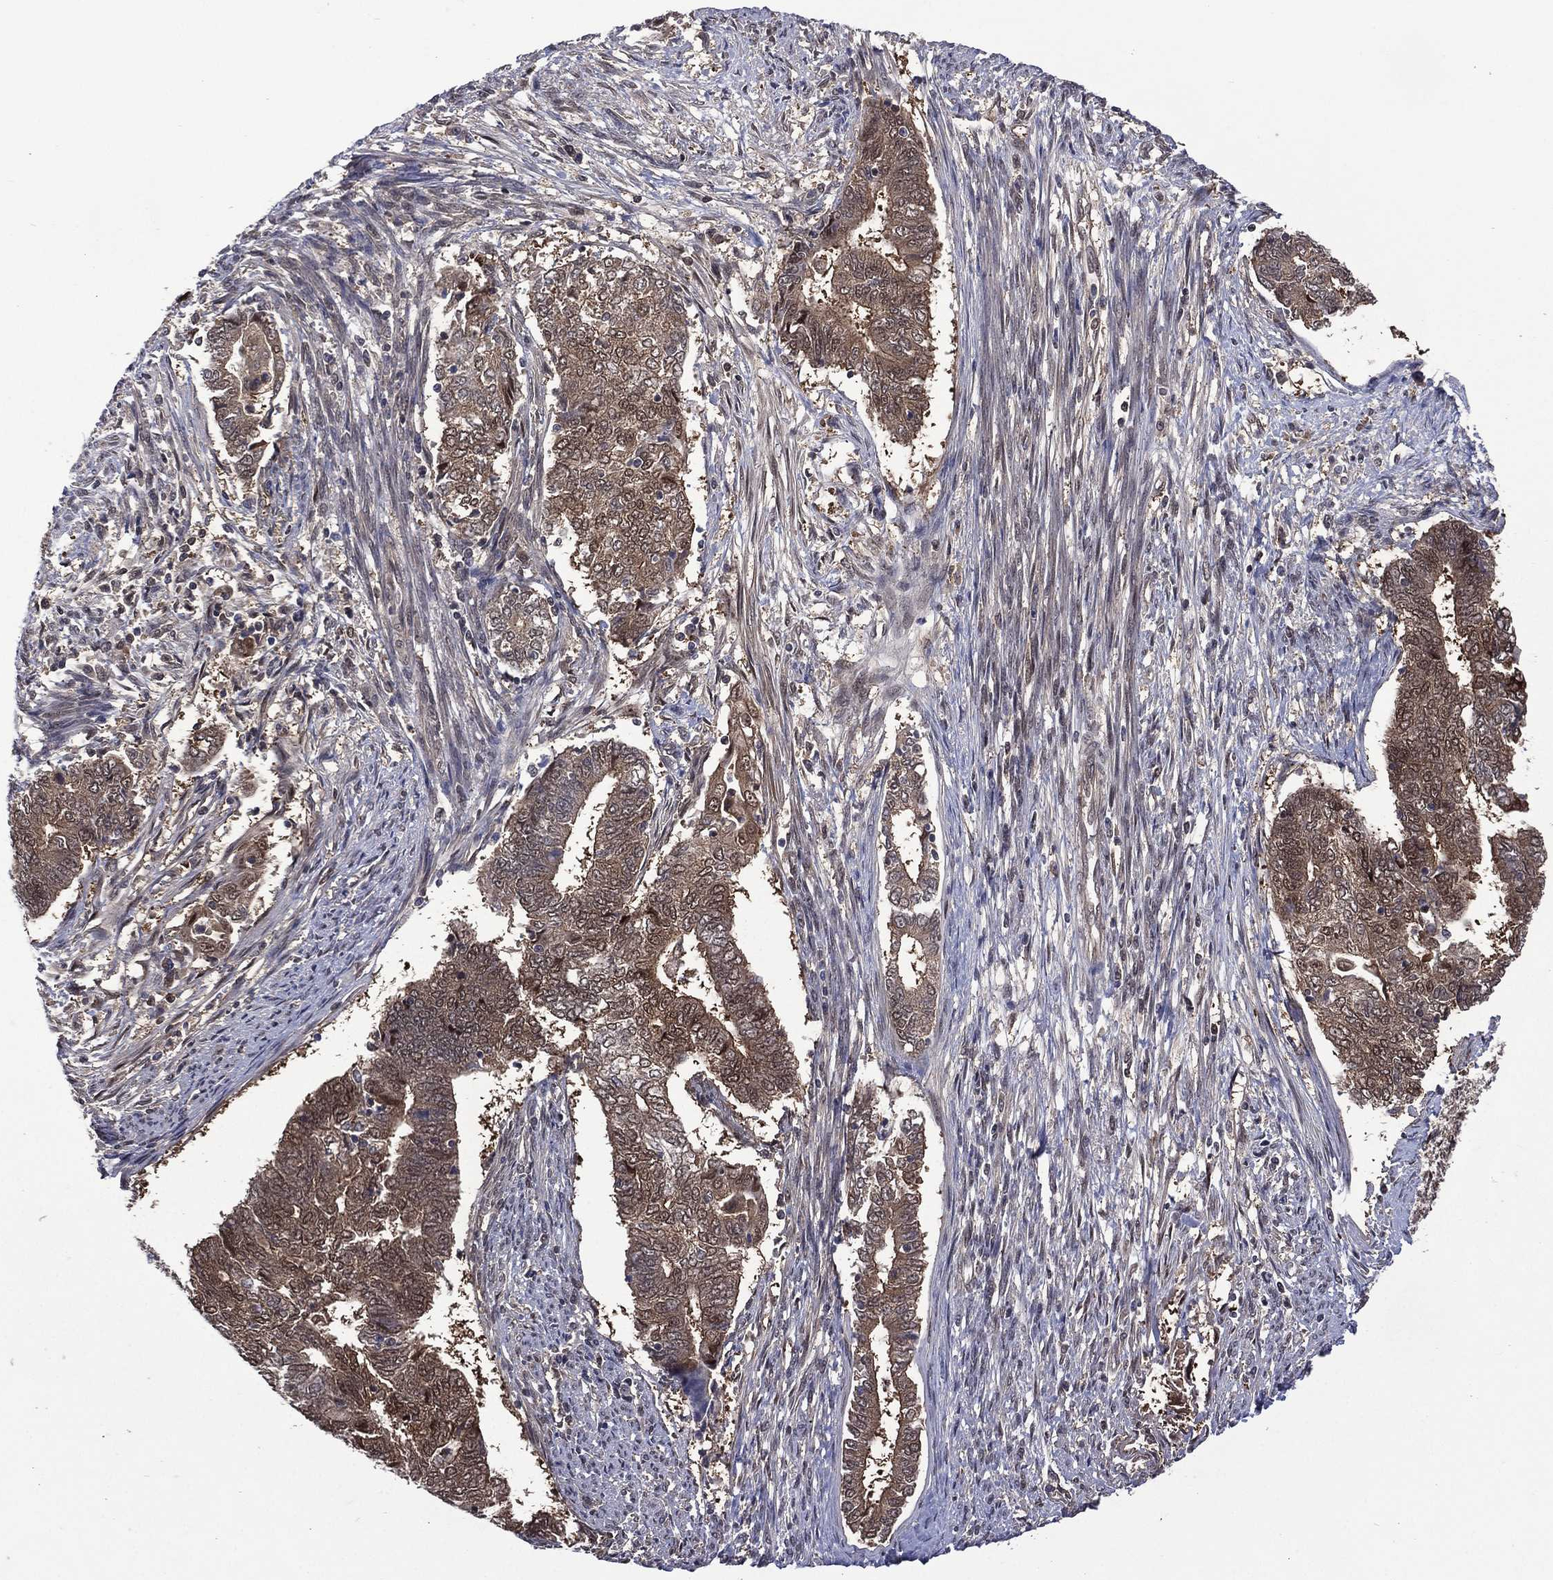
{"staining": {"intensity": "moderate", "quantity": "25%-75%", "location": "cytoplasmic/membranous"}, "tissue": "endometrial cancer", "cell_type": "Tumor cells", "image_type": "cancer", "snomed": [{"axis": "morphology", "description": "Adenocarcinoma, NOS"}, {"axis": "topography", "description": "Endometrium"}], "caption": "This is an image of immunohistochemistry staining of endometrial cancer (adenocarcinoma), which shows moderate positivity in the cytoplasmic/membranous of tumor cells.", "gene": "MTAP", "patient": {"sex": "female", "age": 65}}